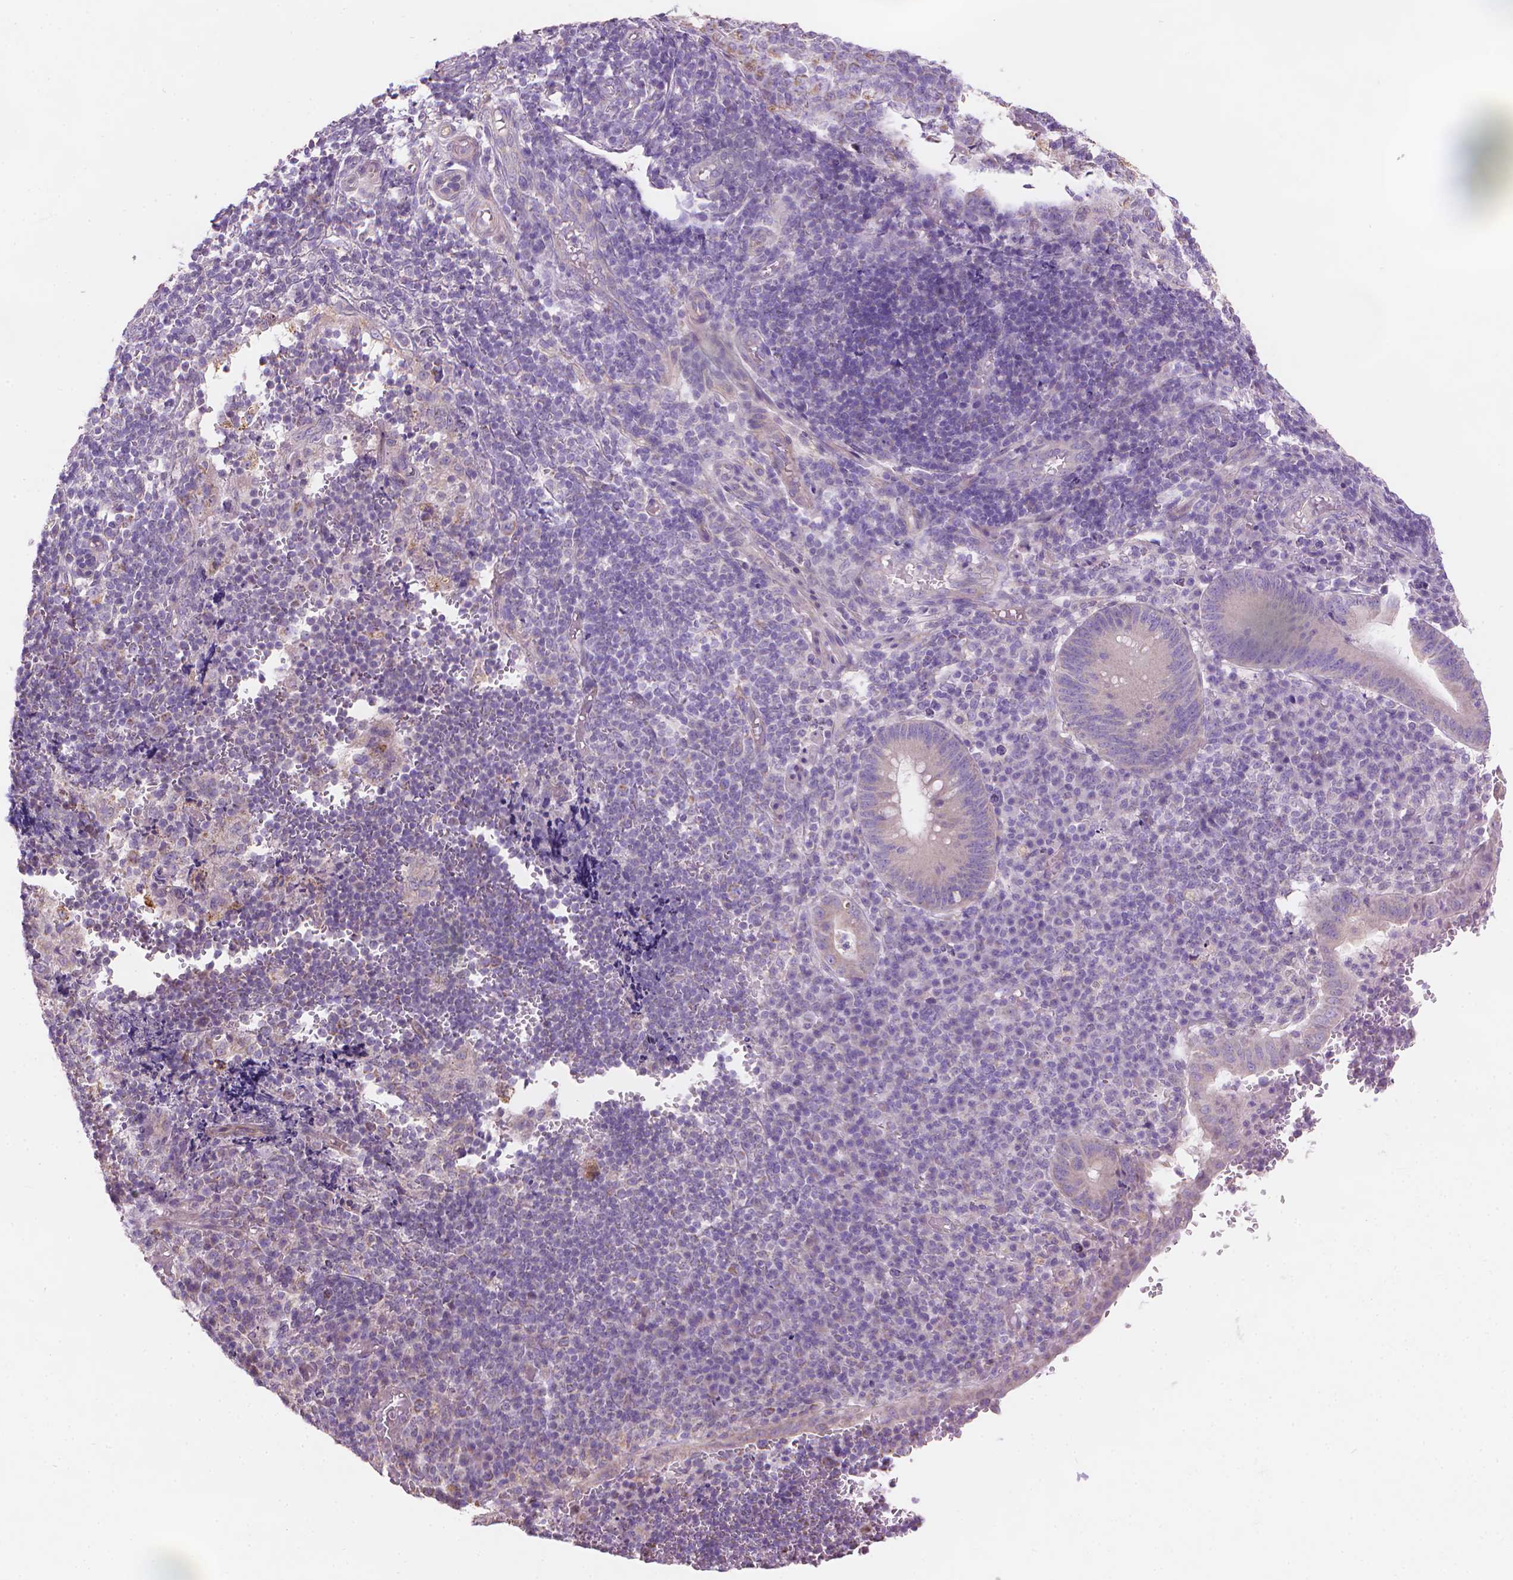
{"staining": {"intensity": "weak", "quantity": "<25%", "location": "cytoplasmic/membranous"}, "tissue": "appendix", "cell_type": "Glandular cells", "image_type": "normal", "snomed": [{"axis": "morphology", "description": "Normal tissue, NOS"}, {"axis": "topography", "description": "Appendix"}], "caption": "High power microscopy histopathology image of an immunohistochemistry micrograph of unremarkable appendix, revealing no significant expression in glandular cells. (Brightfield microscopy of DAB IHC at high magnification).", "gene": "TTC29", "patient": {"sex": "male", "age": 18}}